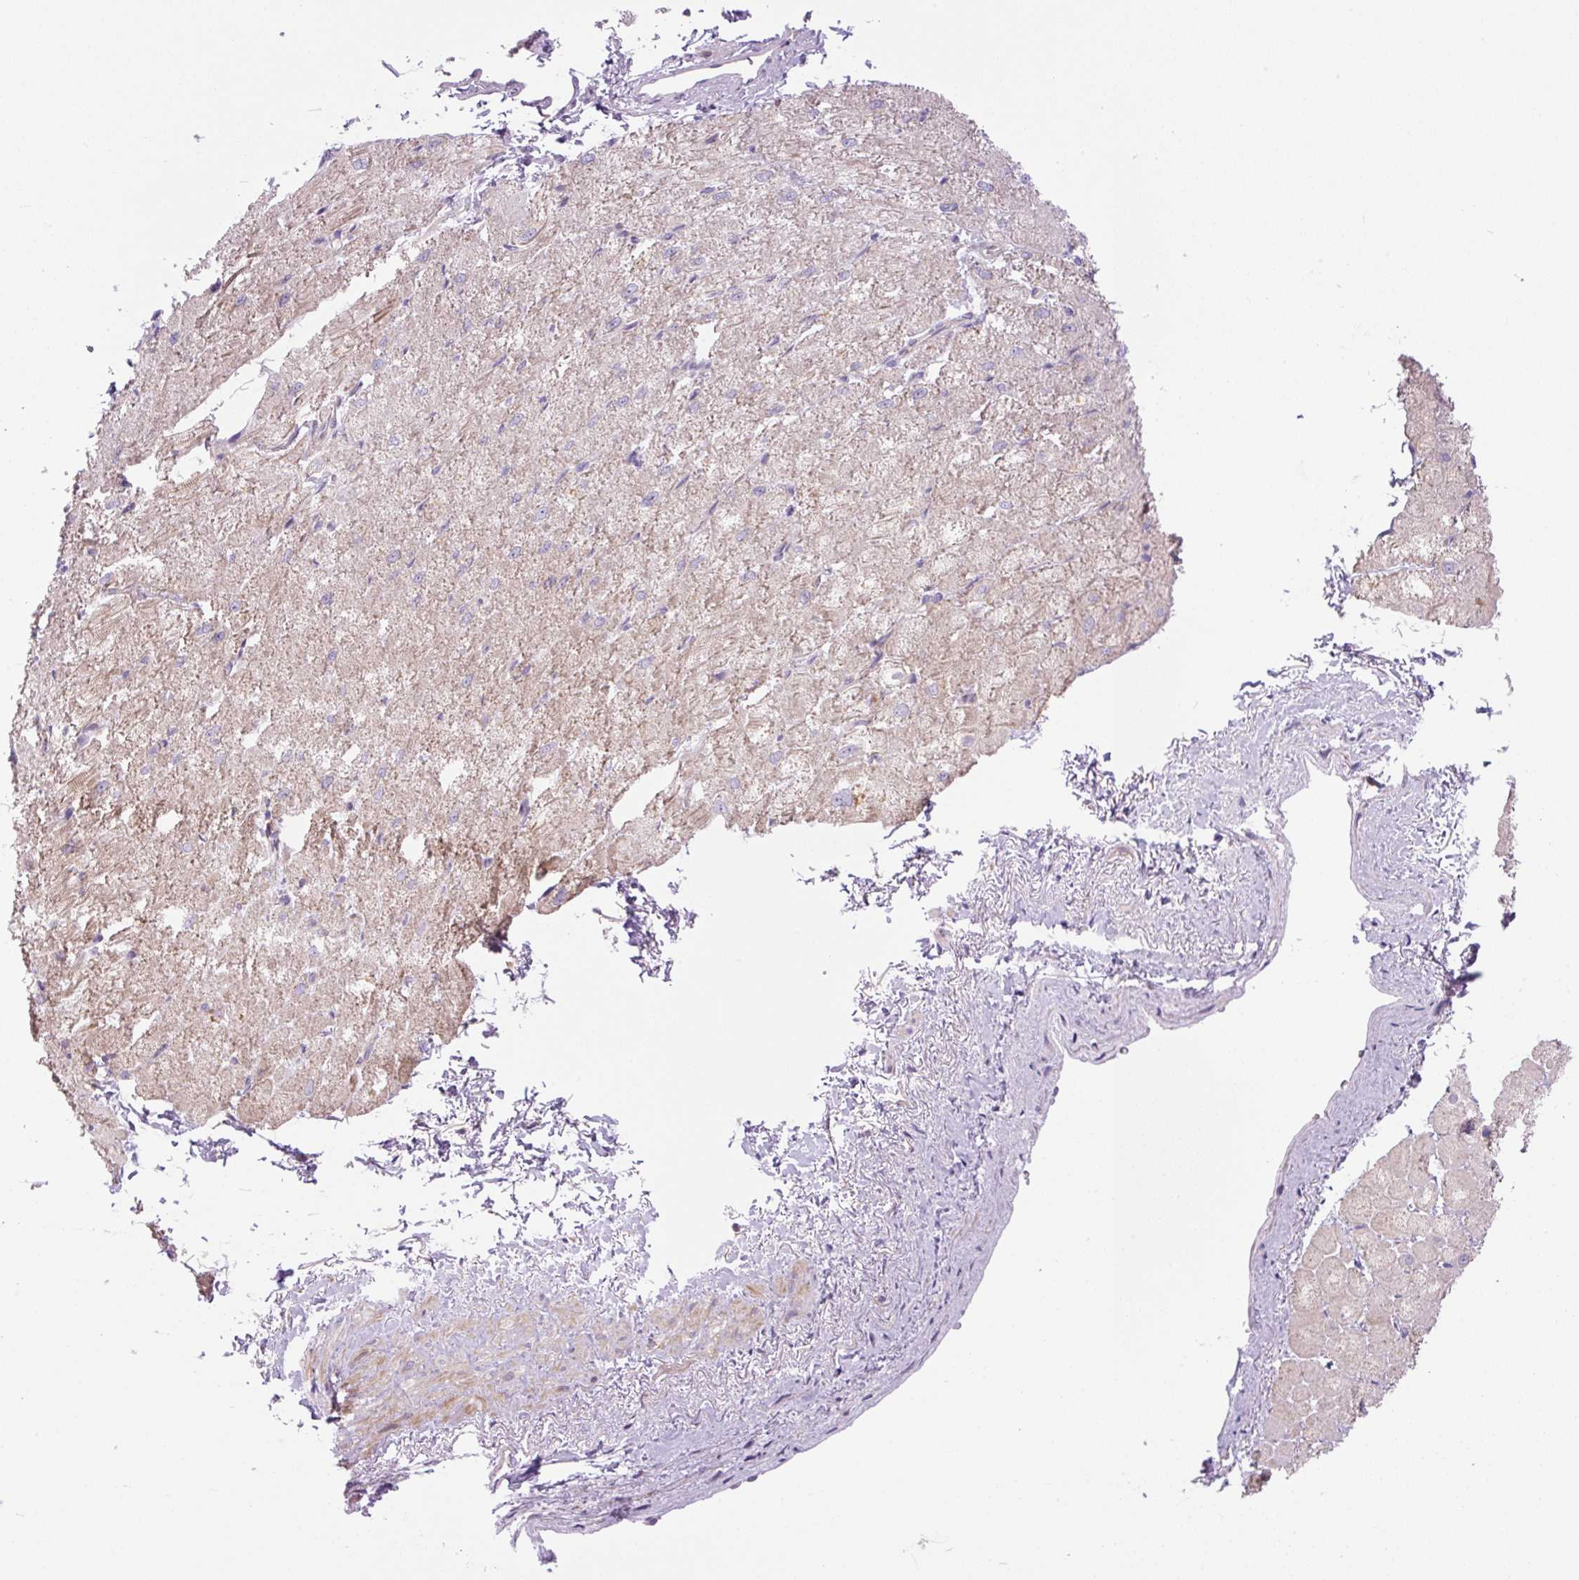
{"staining": {"intensity": "moderate", "quantity": "25%-75%", "location": "cytoplasmic/membranous"}, "tissue": "heart muscle", "cell_type": "Cardiomyocytes", "image_type": "normal", "snomed": [{"axis": "morphology", "description": "Normal tissue, NOS"}, {"axis": "topography", "description": "Heart"}], "caption": "This is a micrograph of IHC staining of unremarkable heart muscle, which shows moderate expression in the cytoplasmic/membranous of cardiomyocytes.", "gene": "KIFC1", "patient": {"sex": "male", "age": 62}}